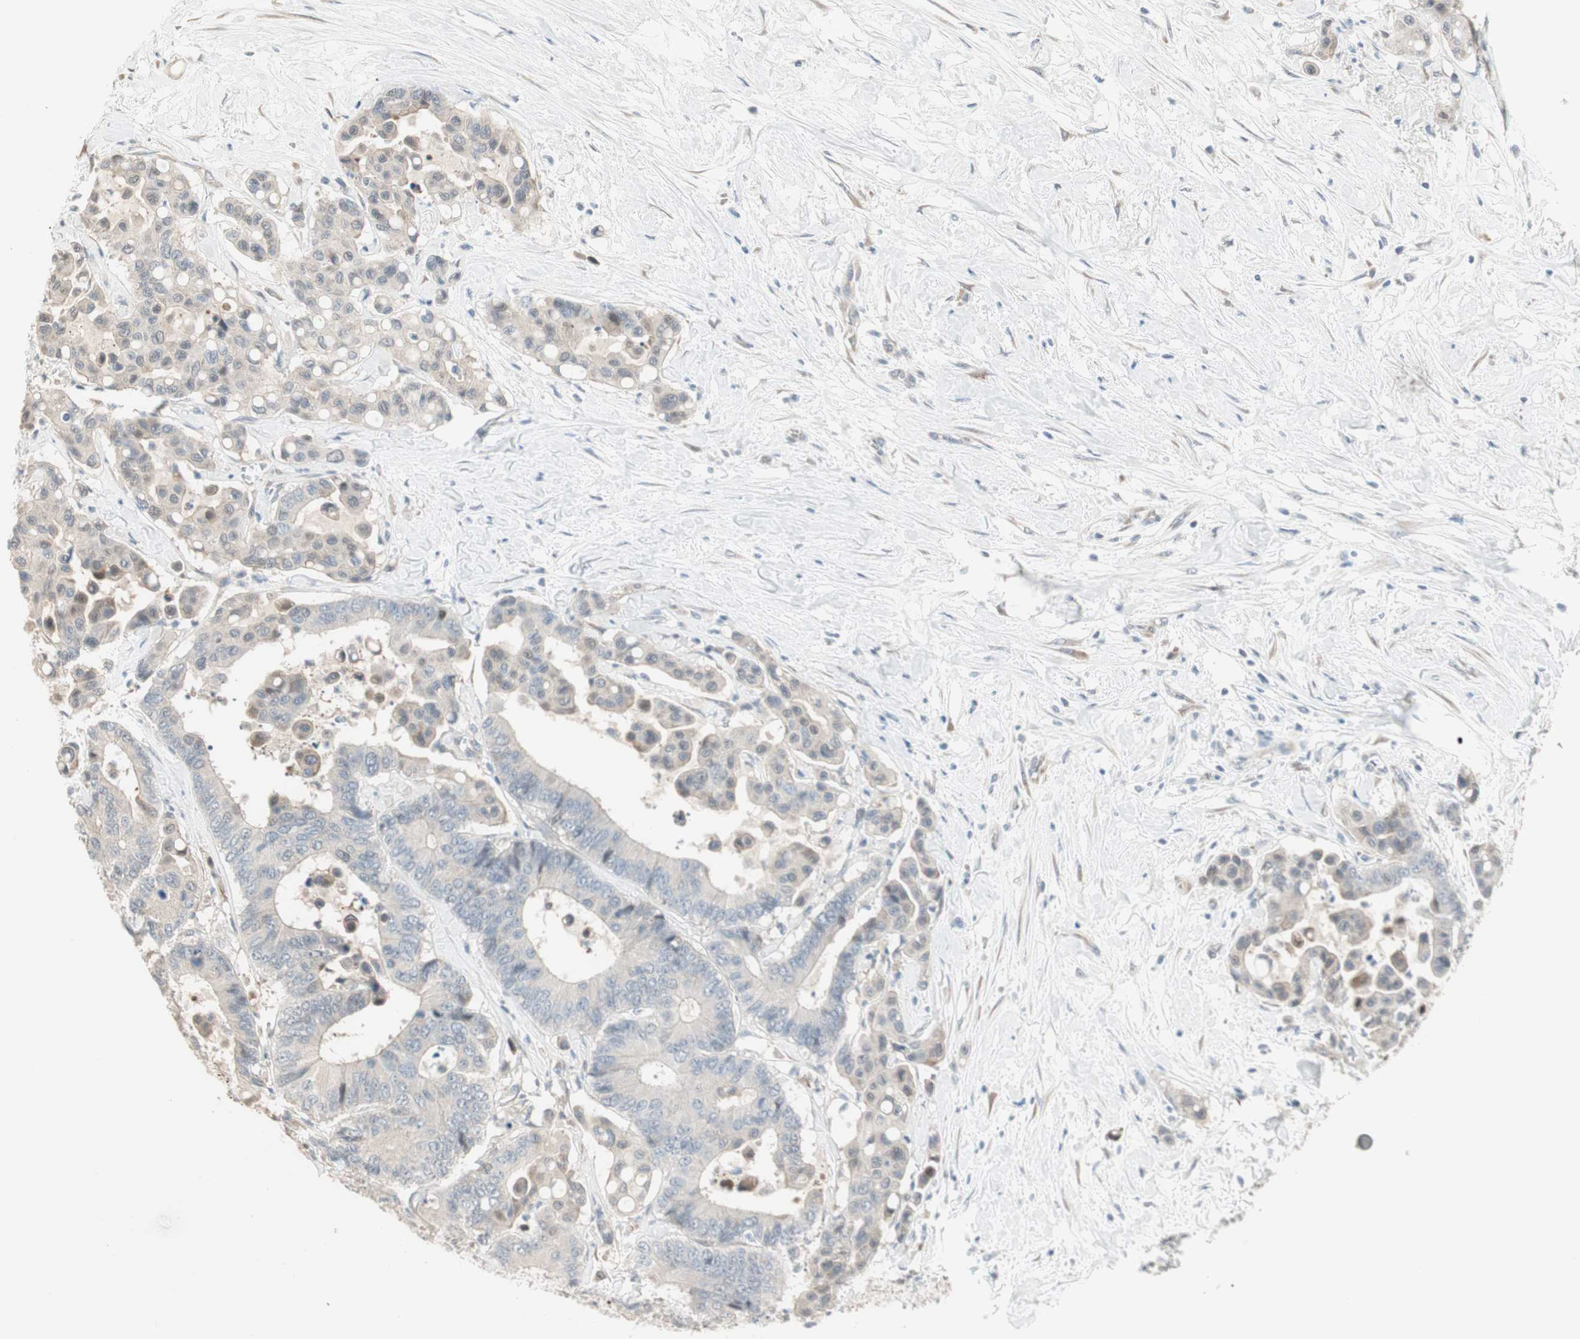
{"staining": {"intensity": "weak", "quantity": "25%-75%", "location": "cytoplasmic/membranous"}, "tissue": "colorectal cancer", "cell_type": "Tumor cells", "image_type": "cancer", "snomed": [{"axis": "morphology", "description": "Normal tissue, NOS"}, {"axis": "morphology", "description": "Adenocarcinoma, NOS"}, {"axis": "topography", "description": "Colon"}], "caption": "A photomicrograph showing weak cytoplasmic/membranous positivity in approximately 25%-75% of tumor cells in adenocarcinoma (colorectal), as visualized by brown immunohistochemical staining.", "gene": "PDZK1", "patient": {"sex": "male", "age": 82}}